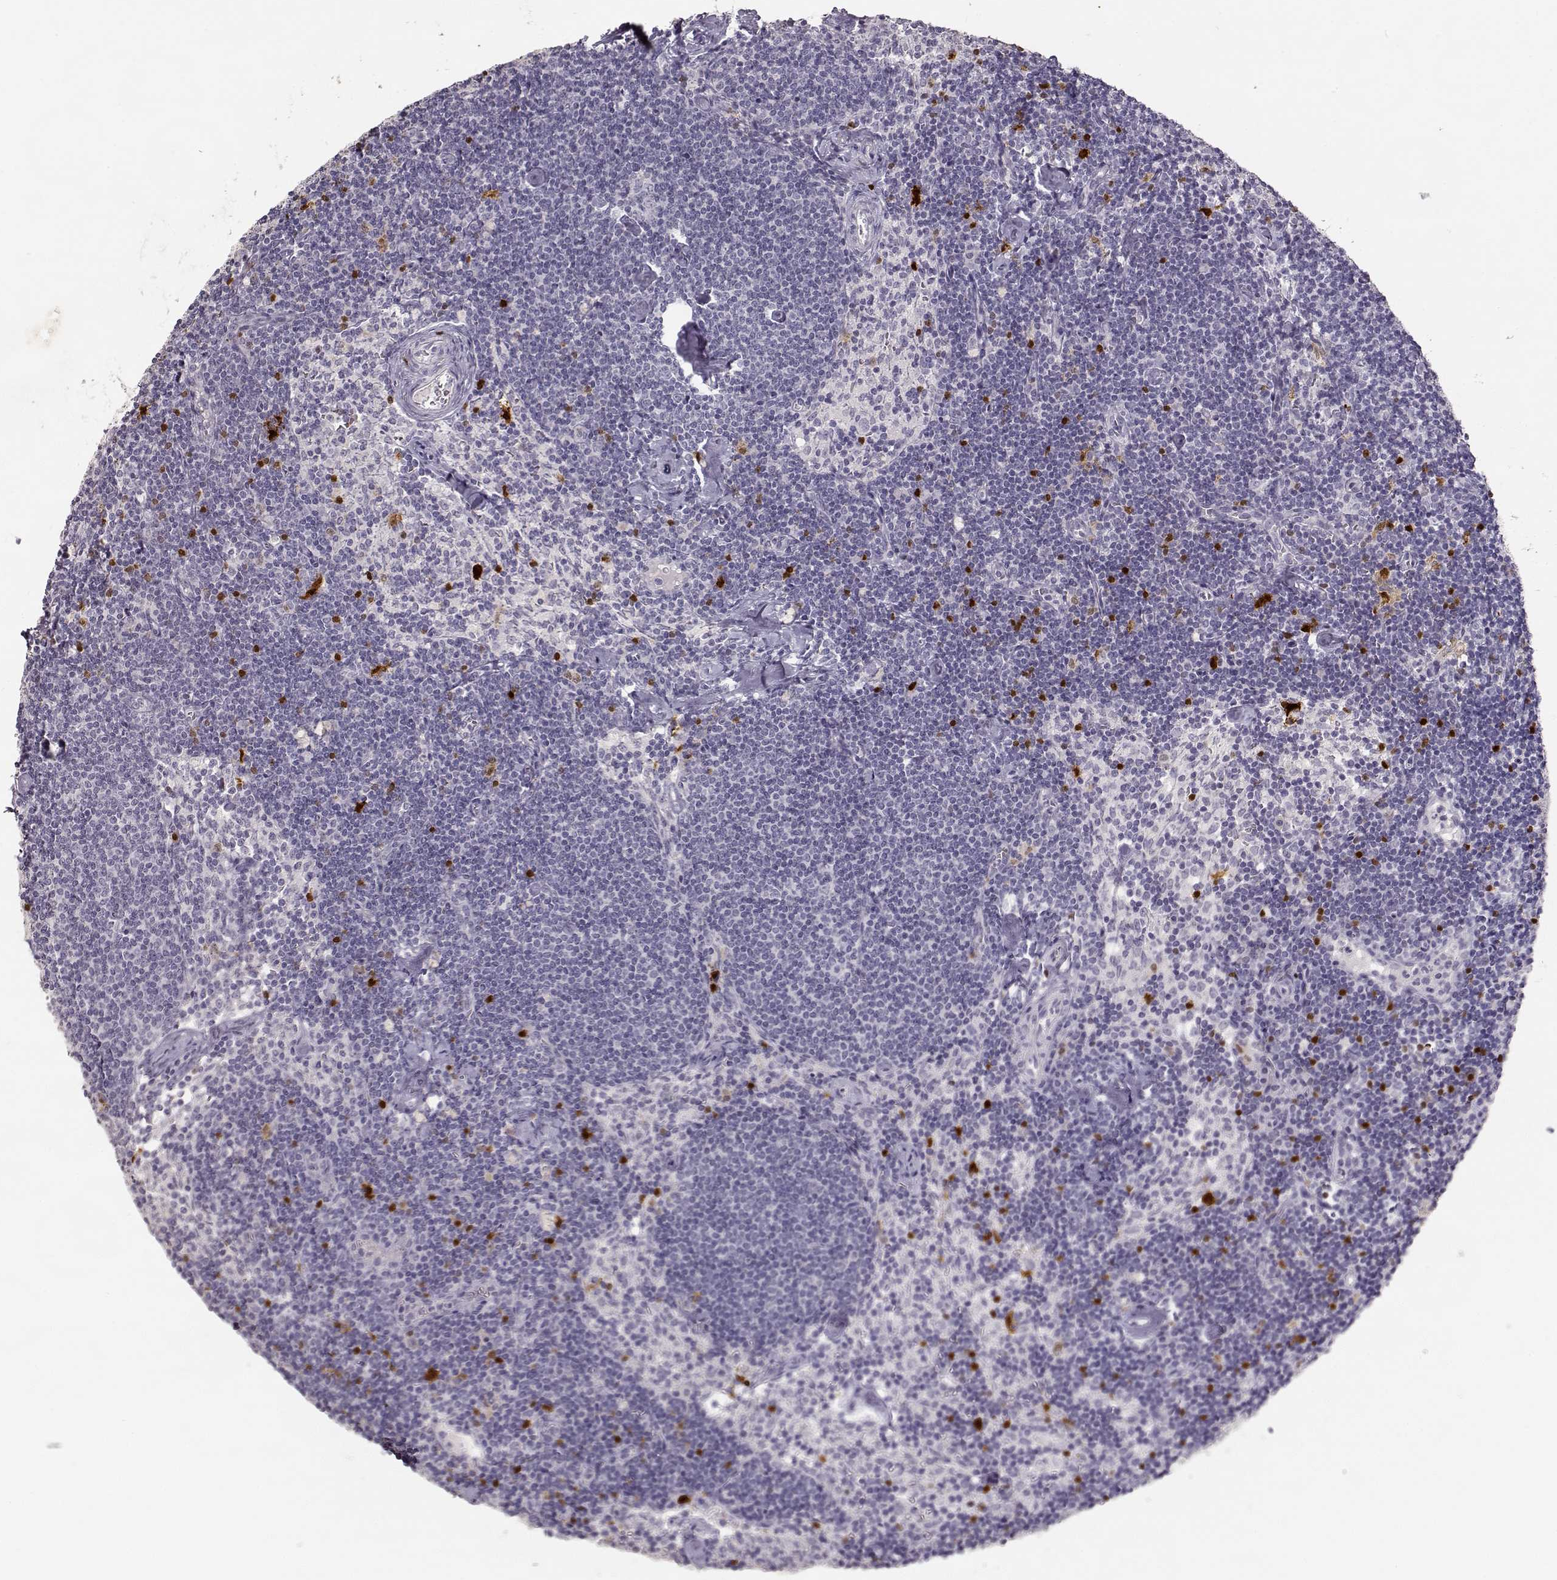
{"staining": {"intensity": "negative", "quantity": "none", "location": "none"}, "tissue": "lymph node", "cell_type": "Germinal center cells", "image_type": "normal", "snomed": [{"axis": "morphology", "description": "Normal tissue, NOS"}, {"axis": "topography", "description": "Lymph node"}], "caption": "Germinal center cells are negative for brown protein staining in benign lymph node.", "gene": "S100B", "patient": {"sex": "female", "age": 42}}